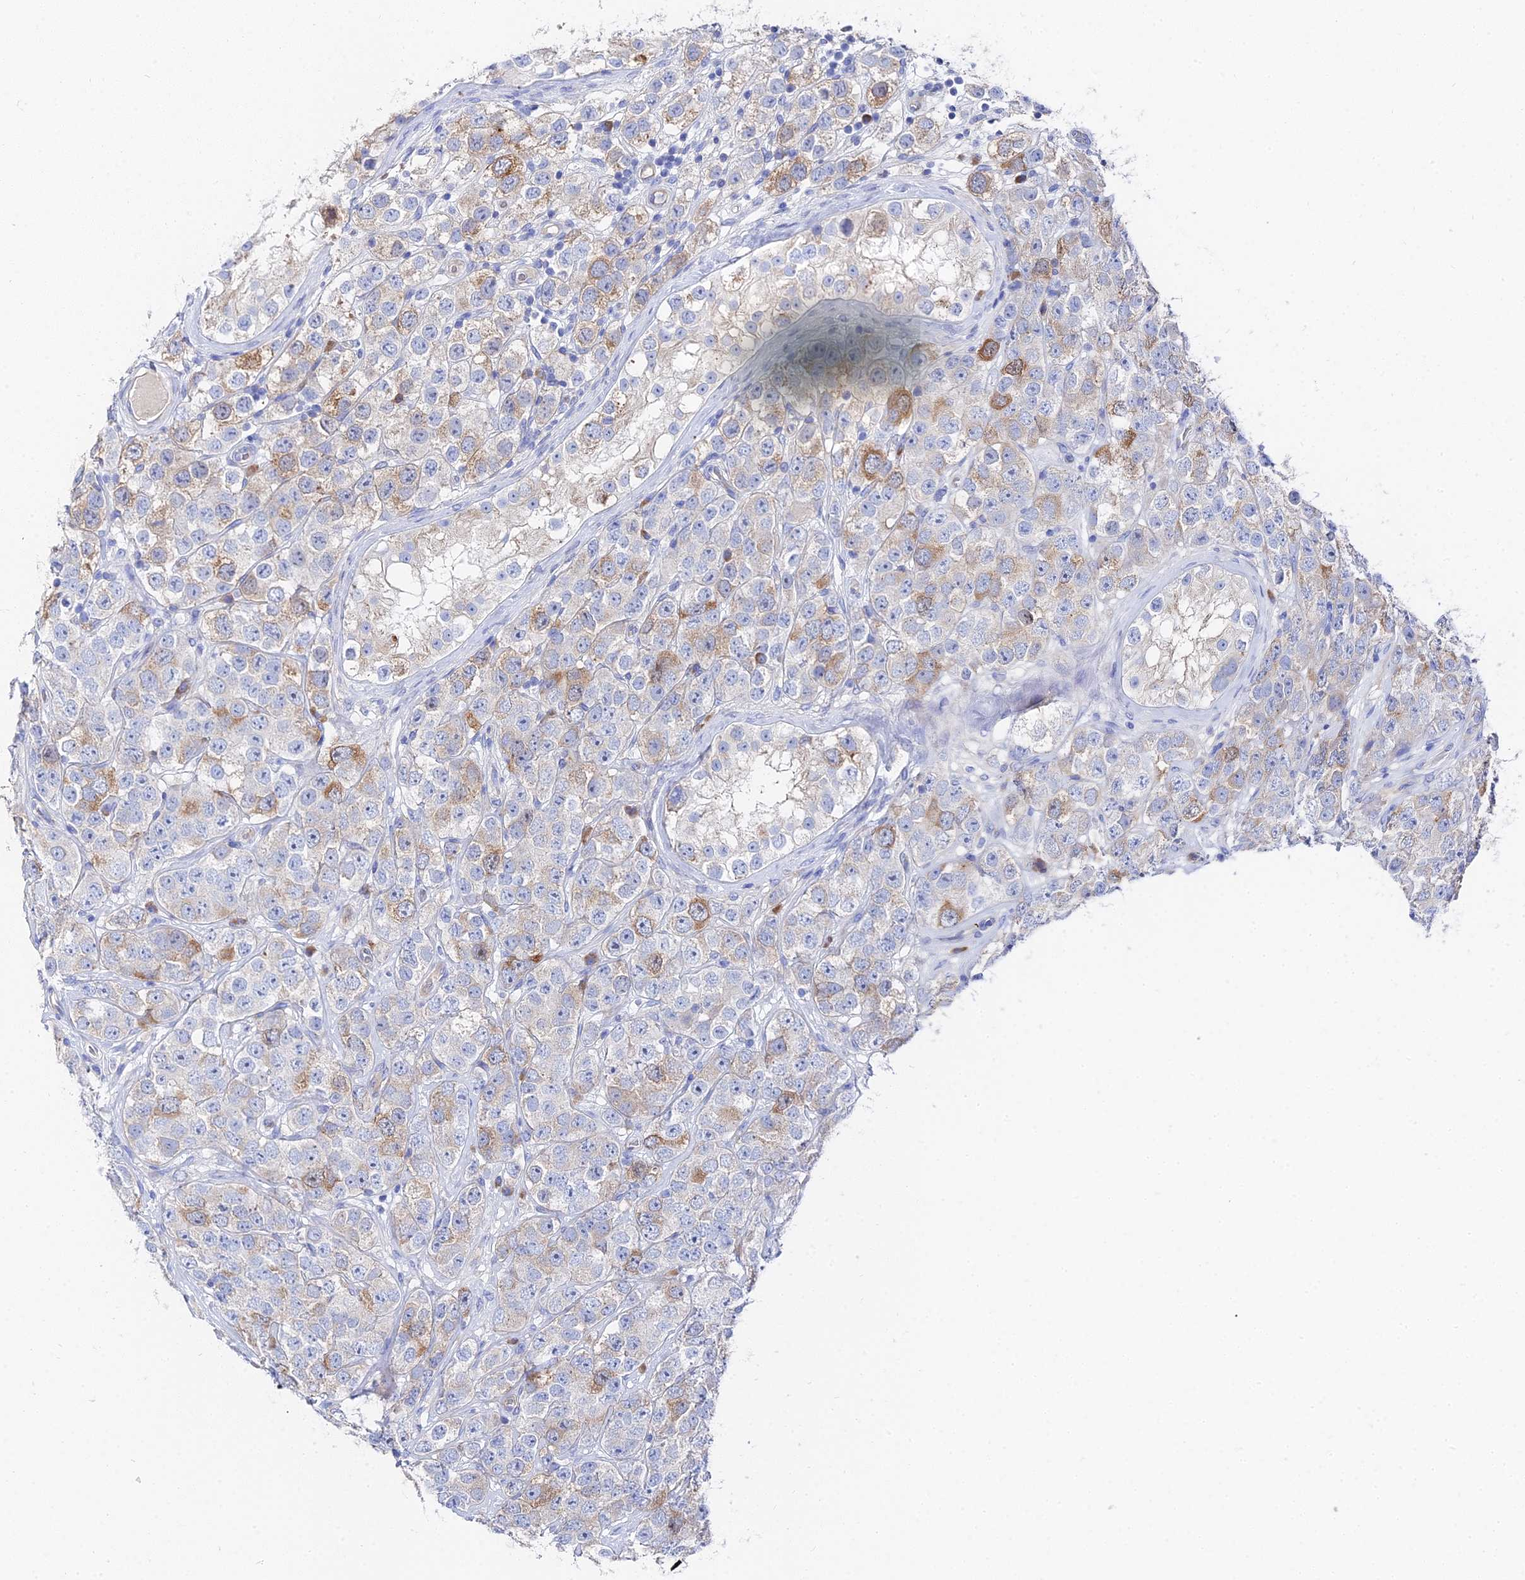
{"staining": {"intensity": "moderate", "quantity": "<25%", "location": "cytoplasmic/membranous"}, "tissue": "testis cancer", "cell_type": "Tumor cells", "image_type": "cancer", "snomed": [{"axis": "morphology", "description": "Seminoma, NOS"}, {"axis": "topography", "description": "Testis"}], "caption": "Moderate cytoplasmic/membranous protein expression is identified in approximately <25% of tumor cells in testis cancer. (Stains: DAB (3,3'-diaminobenzidine) in brown, nuclei in blue, Microscopy: brightfield microscopy at high magnification).", "gene": "PTTG1", "patient": {"sex": "male", "age": 28}}